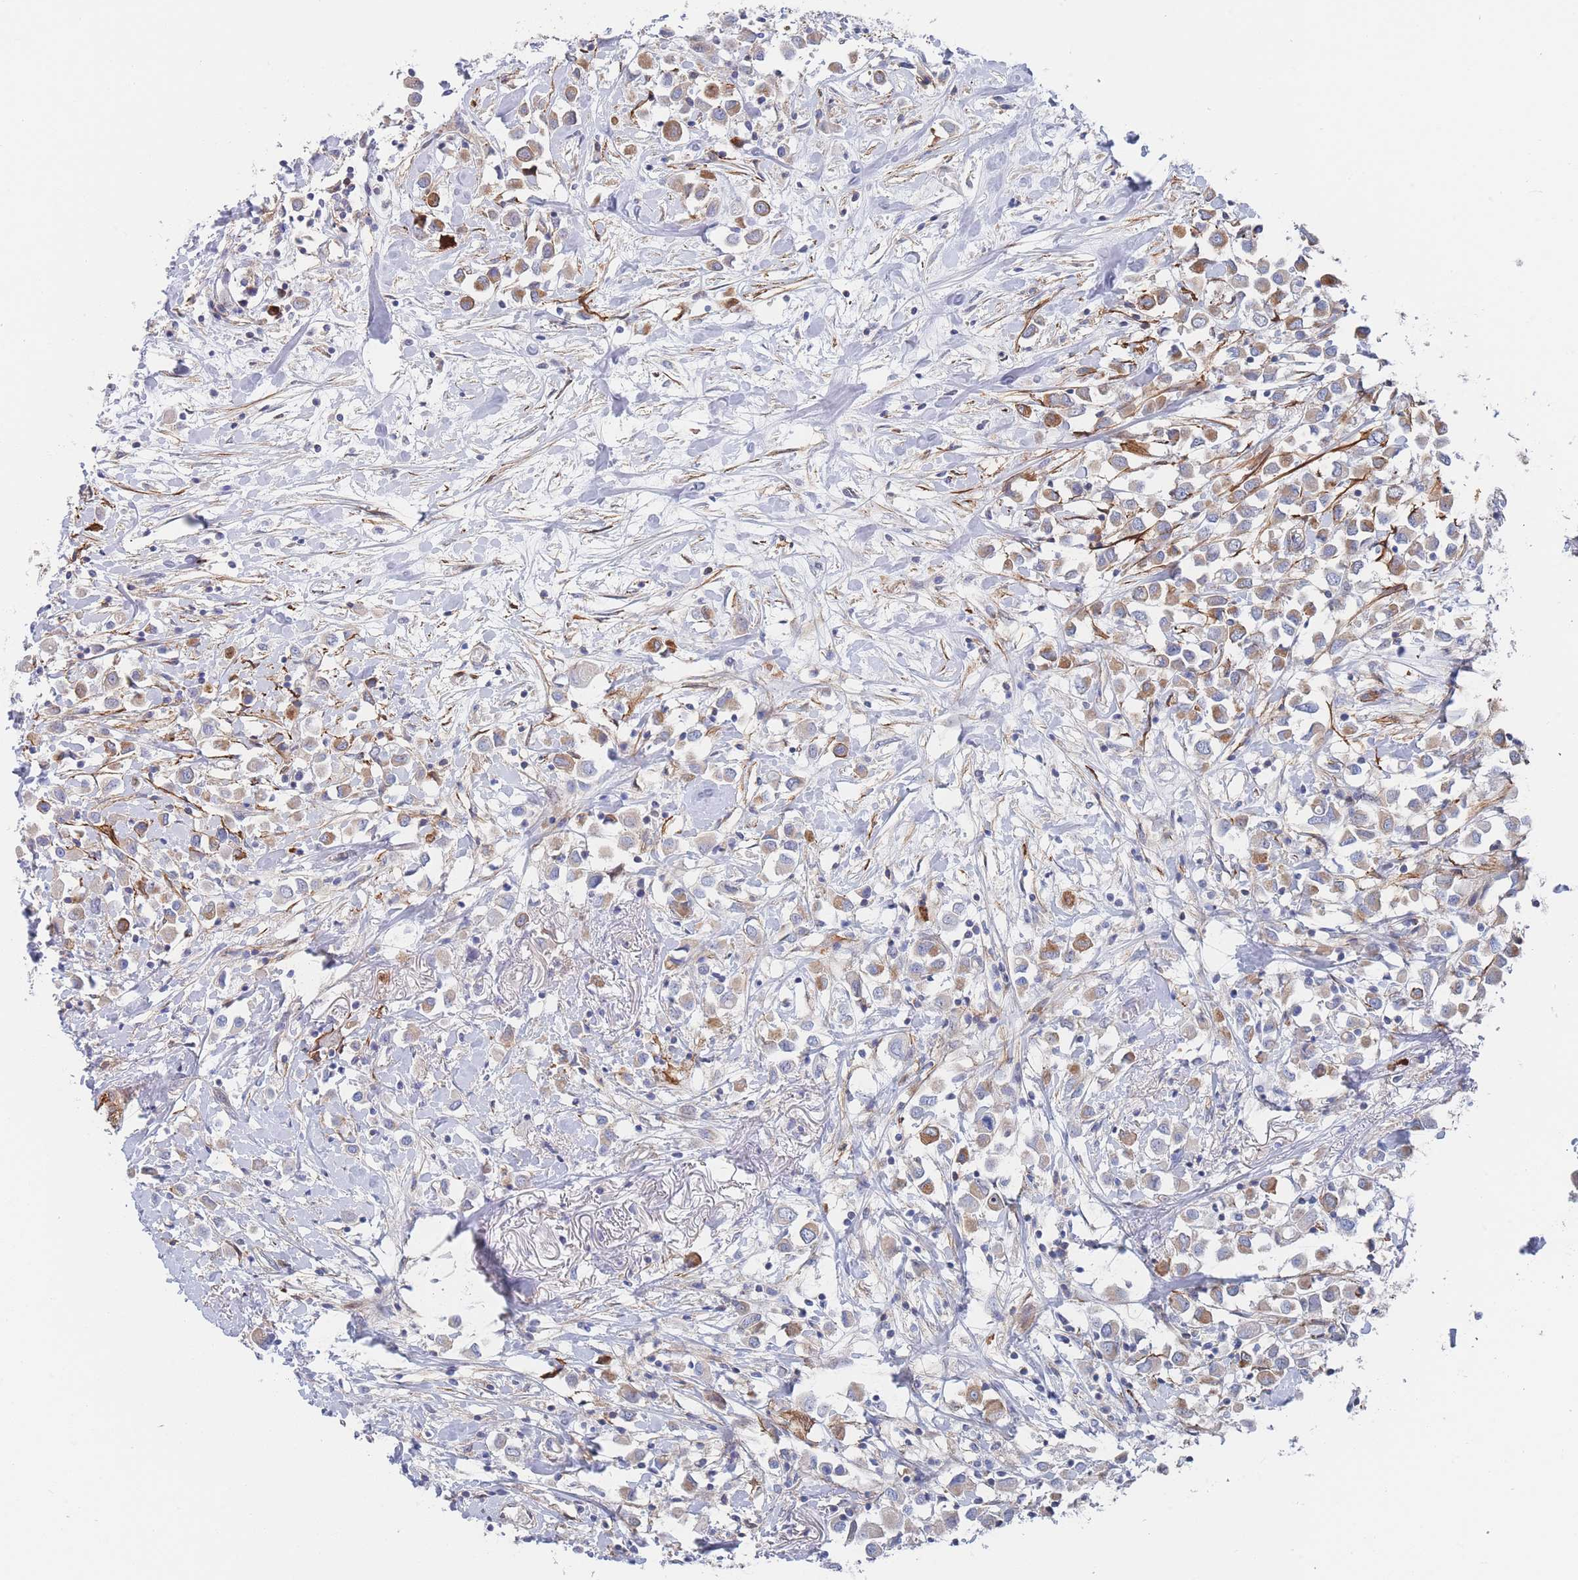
{"staining": {"intensity": "moderate", "quantity": "25%-75%", "location": "cytoplasmic/membranous"}, "tissue": "breast cancer", "cell_type": "Tumor cells", "image_type": "cancer", "snomed": [{"axis": "morphology", "description": "Duct carcinoma"}, {"axis": "topography", "description": "Breast"}], "caption": "Breast cancer (invasive ductal carcinoma) stained with immunohistochemistry (IHC) demonstrates moderate cytoplasmic/membranous staining in about 25%-75% of tumor cells. (DAB (3,3'-diaminobenzidine) IHC, brown staining for protein, blue staining for nuclei).", "gene": "G6PC1", "patient": {"sex": "female", "age": 61}}